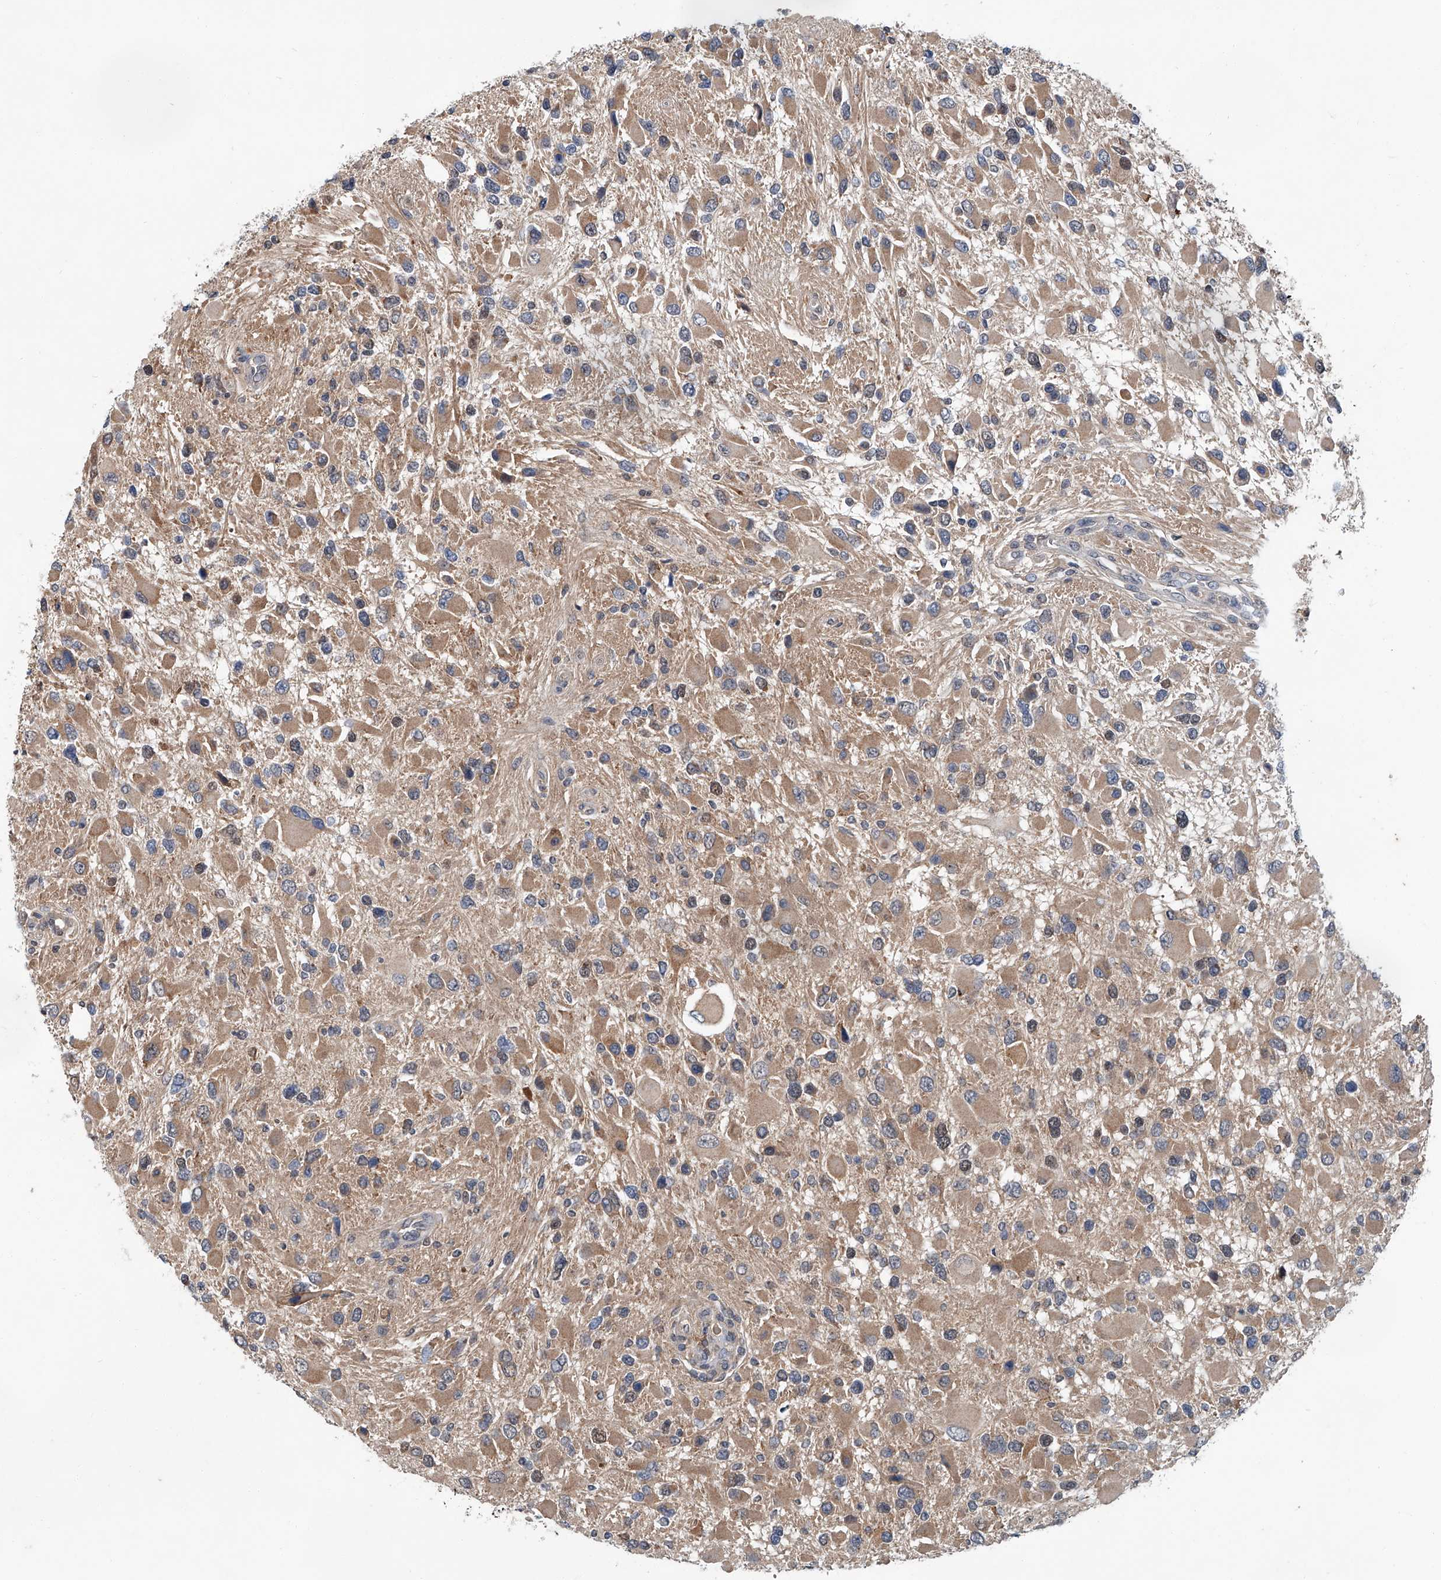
{"staining": {"intensity": "moderate", "quantity": "25%-75%", "location": "cytoplasmic/membranous"}, "tissue": "glioma", "cell_type": "Tumor cells", "image_type": "cancer", "snomed": [{"axis": "morphology", "description": "Glioma, malignant, High grade"}, {"axis": "topography", "description": "Brain"}], "caption": "Tumor cells demonstrate medium levels of moderate cytoplasmic/membranous positivity in about 25%-75% of cells in glioma. (DAB (3,3'-diaminobenzidine) = brown stain, brightfield microscopy at high magnification).", "gene": "CLK1", "patient": {"sex": "male", "age": 53}}